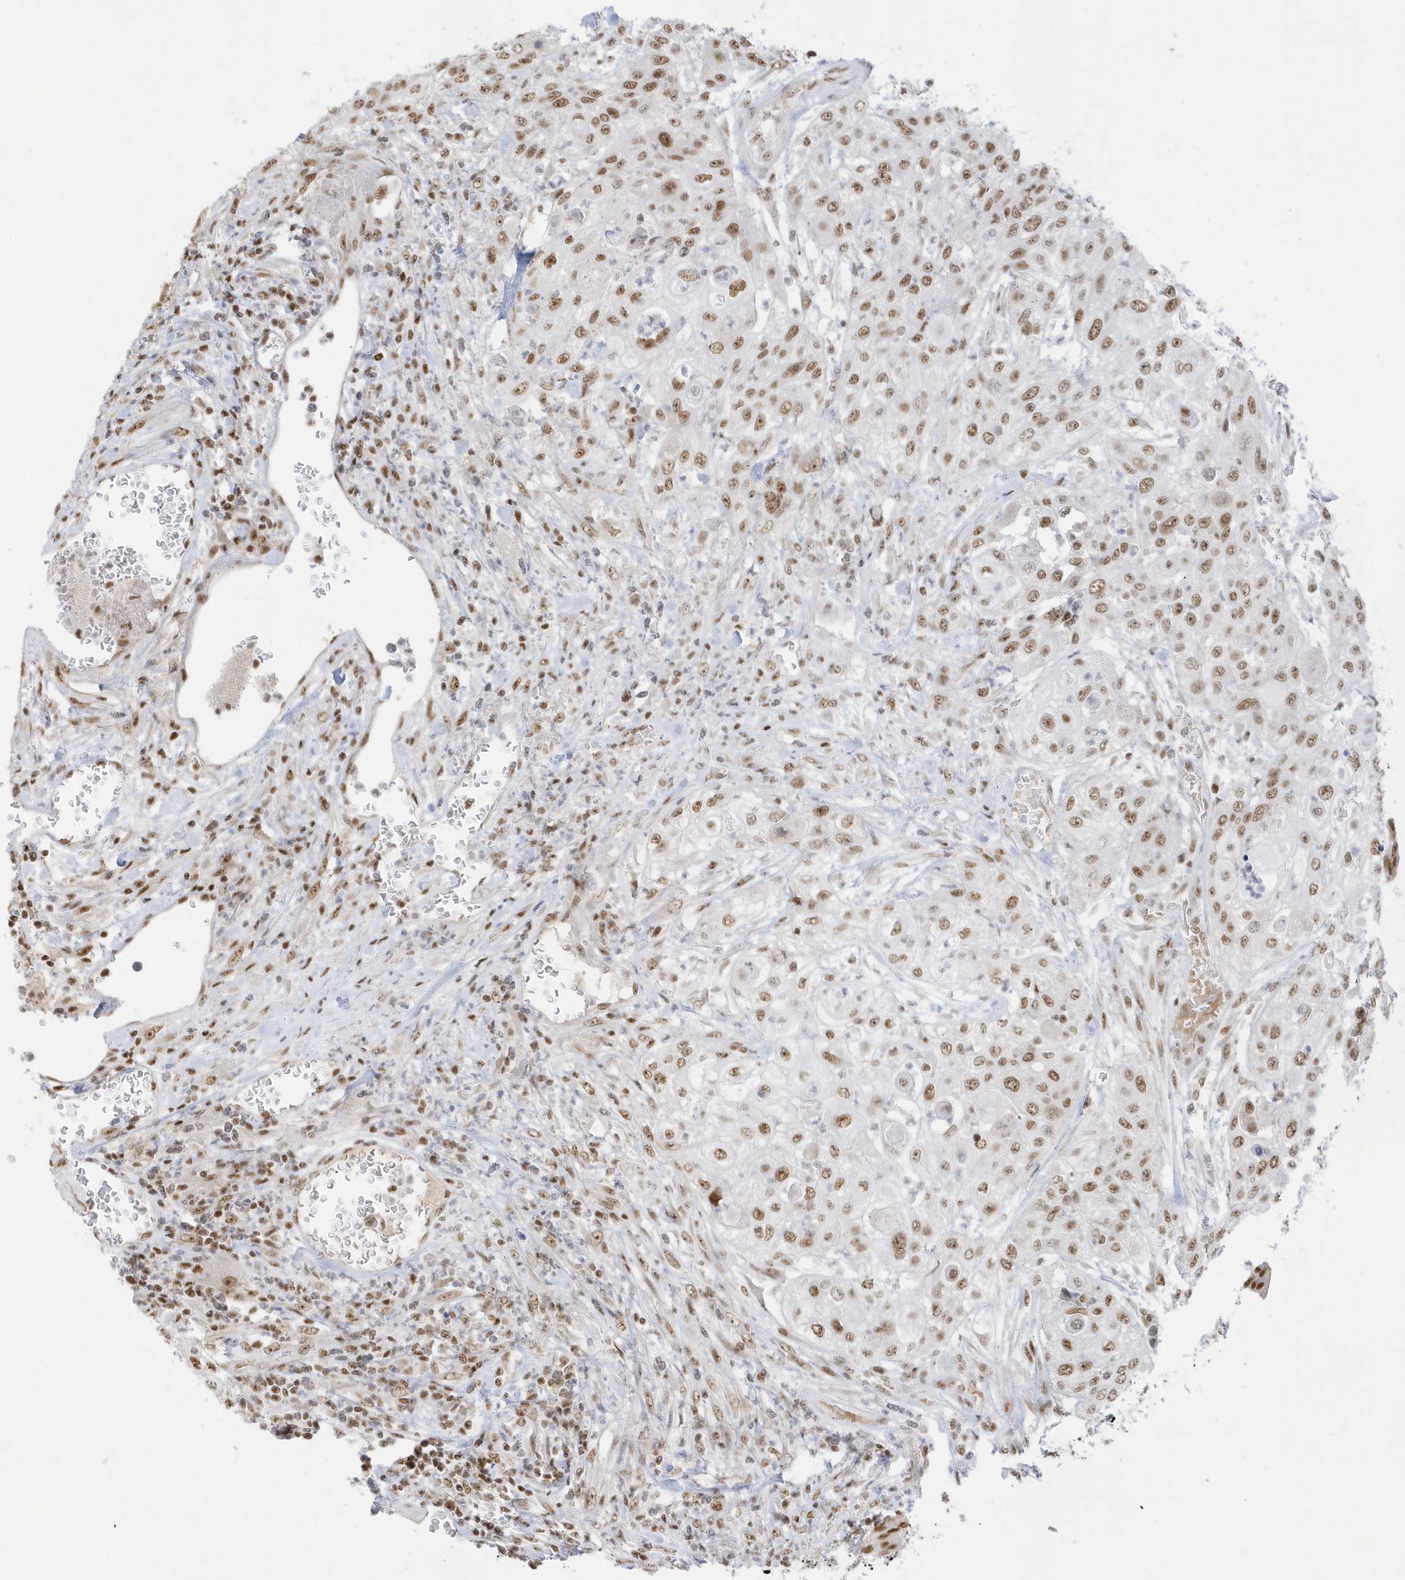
{"staining": {"intensity": "moderate", "quantity": ">75%", "location": "nuclear"}, "tissue": "urothelial cancer", "cell_type": "Tumor cells", "image_type": "cancer", "snomed": [{"axis": "morphology", "description": "Urothelial carcinoma, High grade"}, {"axis": "topography", "description": "Urinary bladder"}], "caption": "Immunohistochemistry of high-grade urothelial carcinoma demonstrates medium levels of moderate nuclear positivity in approximately >75% of tumor cells.", "gene": "PPIL2", "patient": {"sex": "female", "age": 79}}